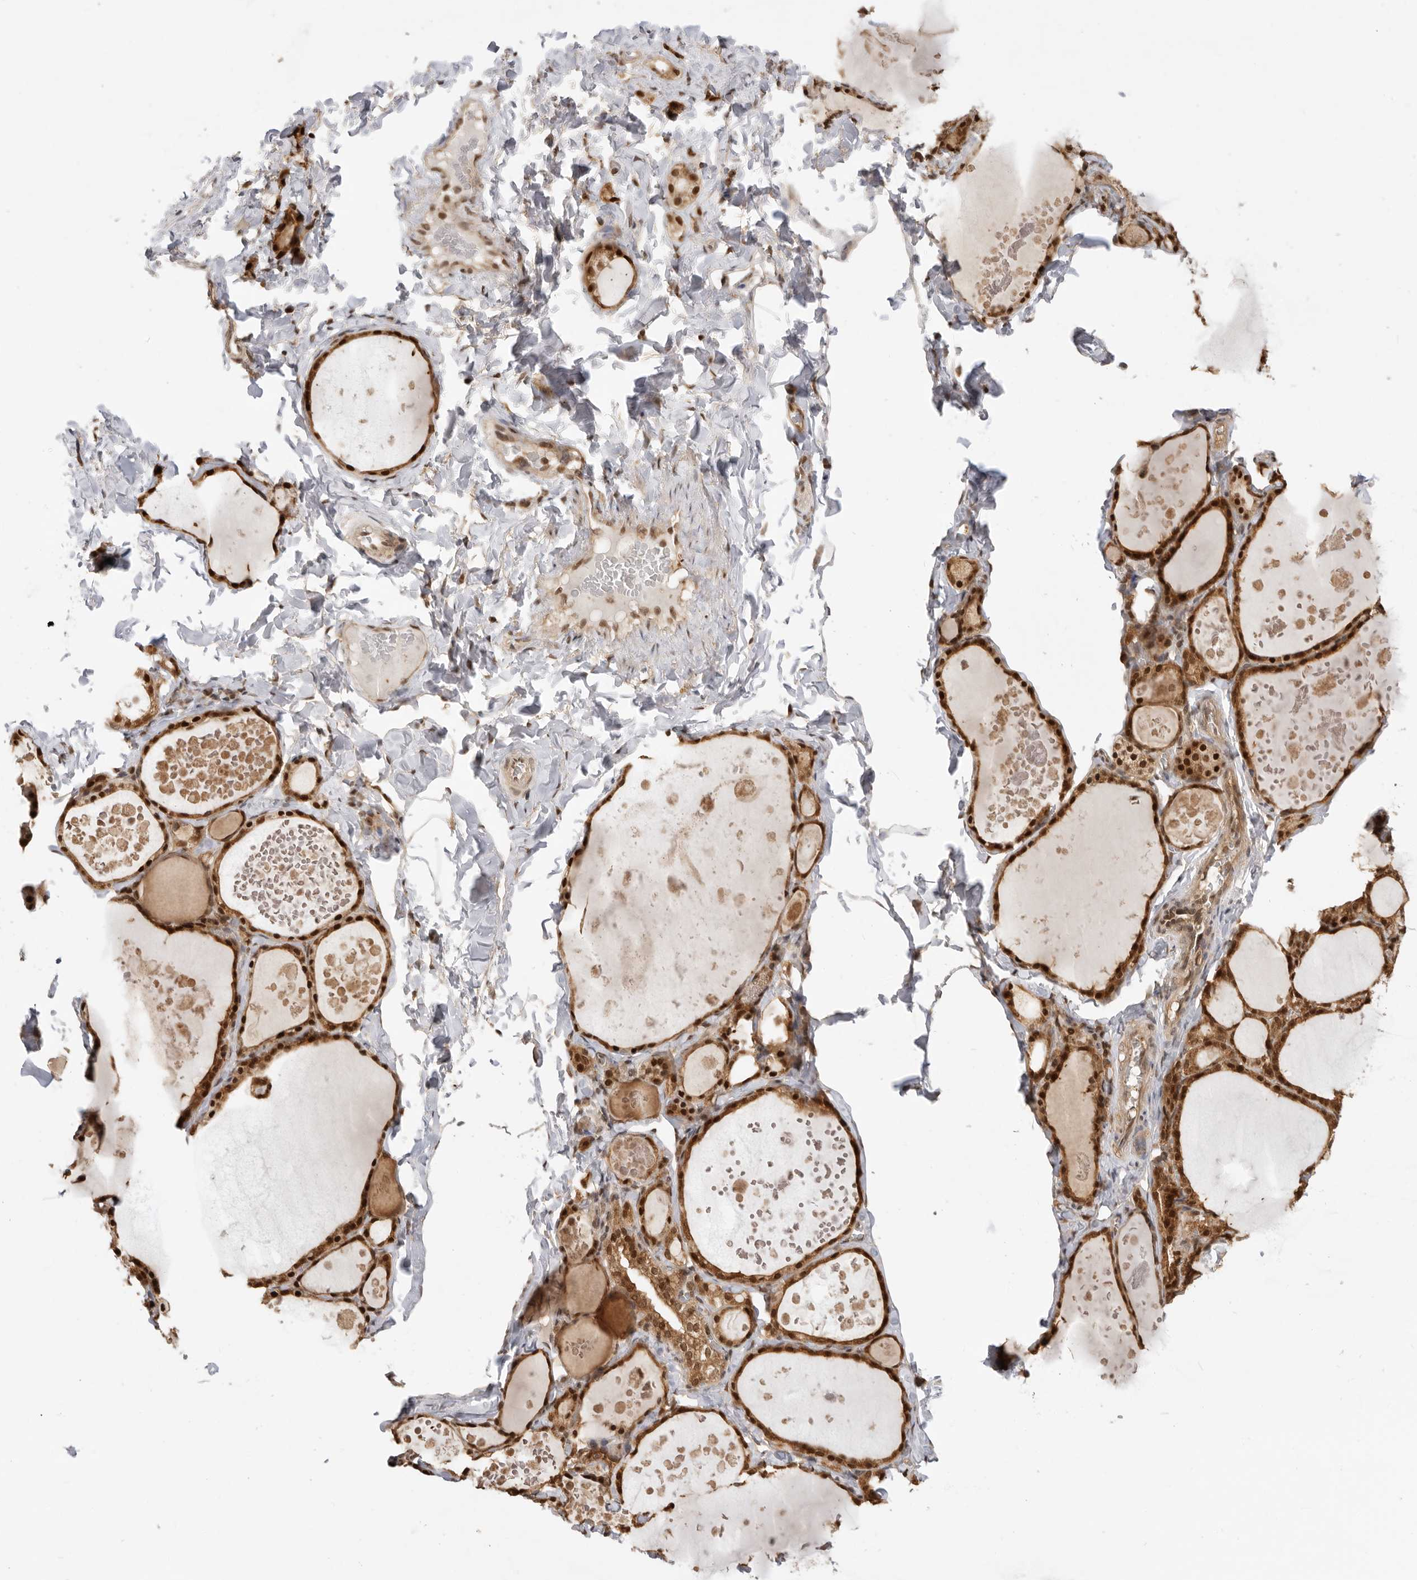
{"staining": {"intensity": "strong", "quantity": ">75%", "location": "cytoplasmic/membranous,nuclear"}, "tissue": "thyroid gland", "cell_type": "Glandular cells", "image_type": "normal", "snomed": [{"axis": "morphology", "description": "Normal tissue, NOS"}, {"axis": "topography", "description": "Thyroid gland"}], "caption": "Protein analysis of unremarkable thyroid gland reveals strong cytoplasmic/membranous,nuclear expression in approximately >75% of glandular cells. The protein is shown in brown color, while the nuclei are stained blue.", "gene": "ADPRS", "patient": {"sex": "male", "age": 56}}